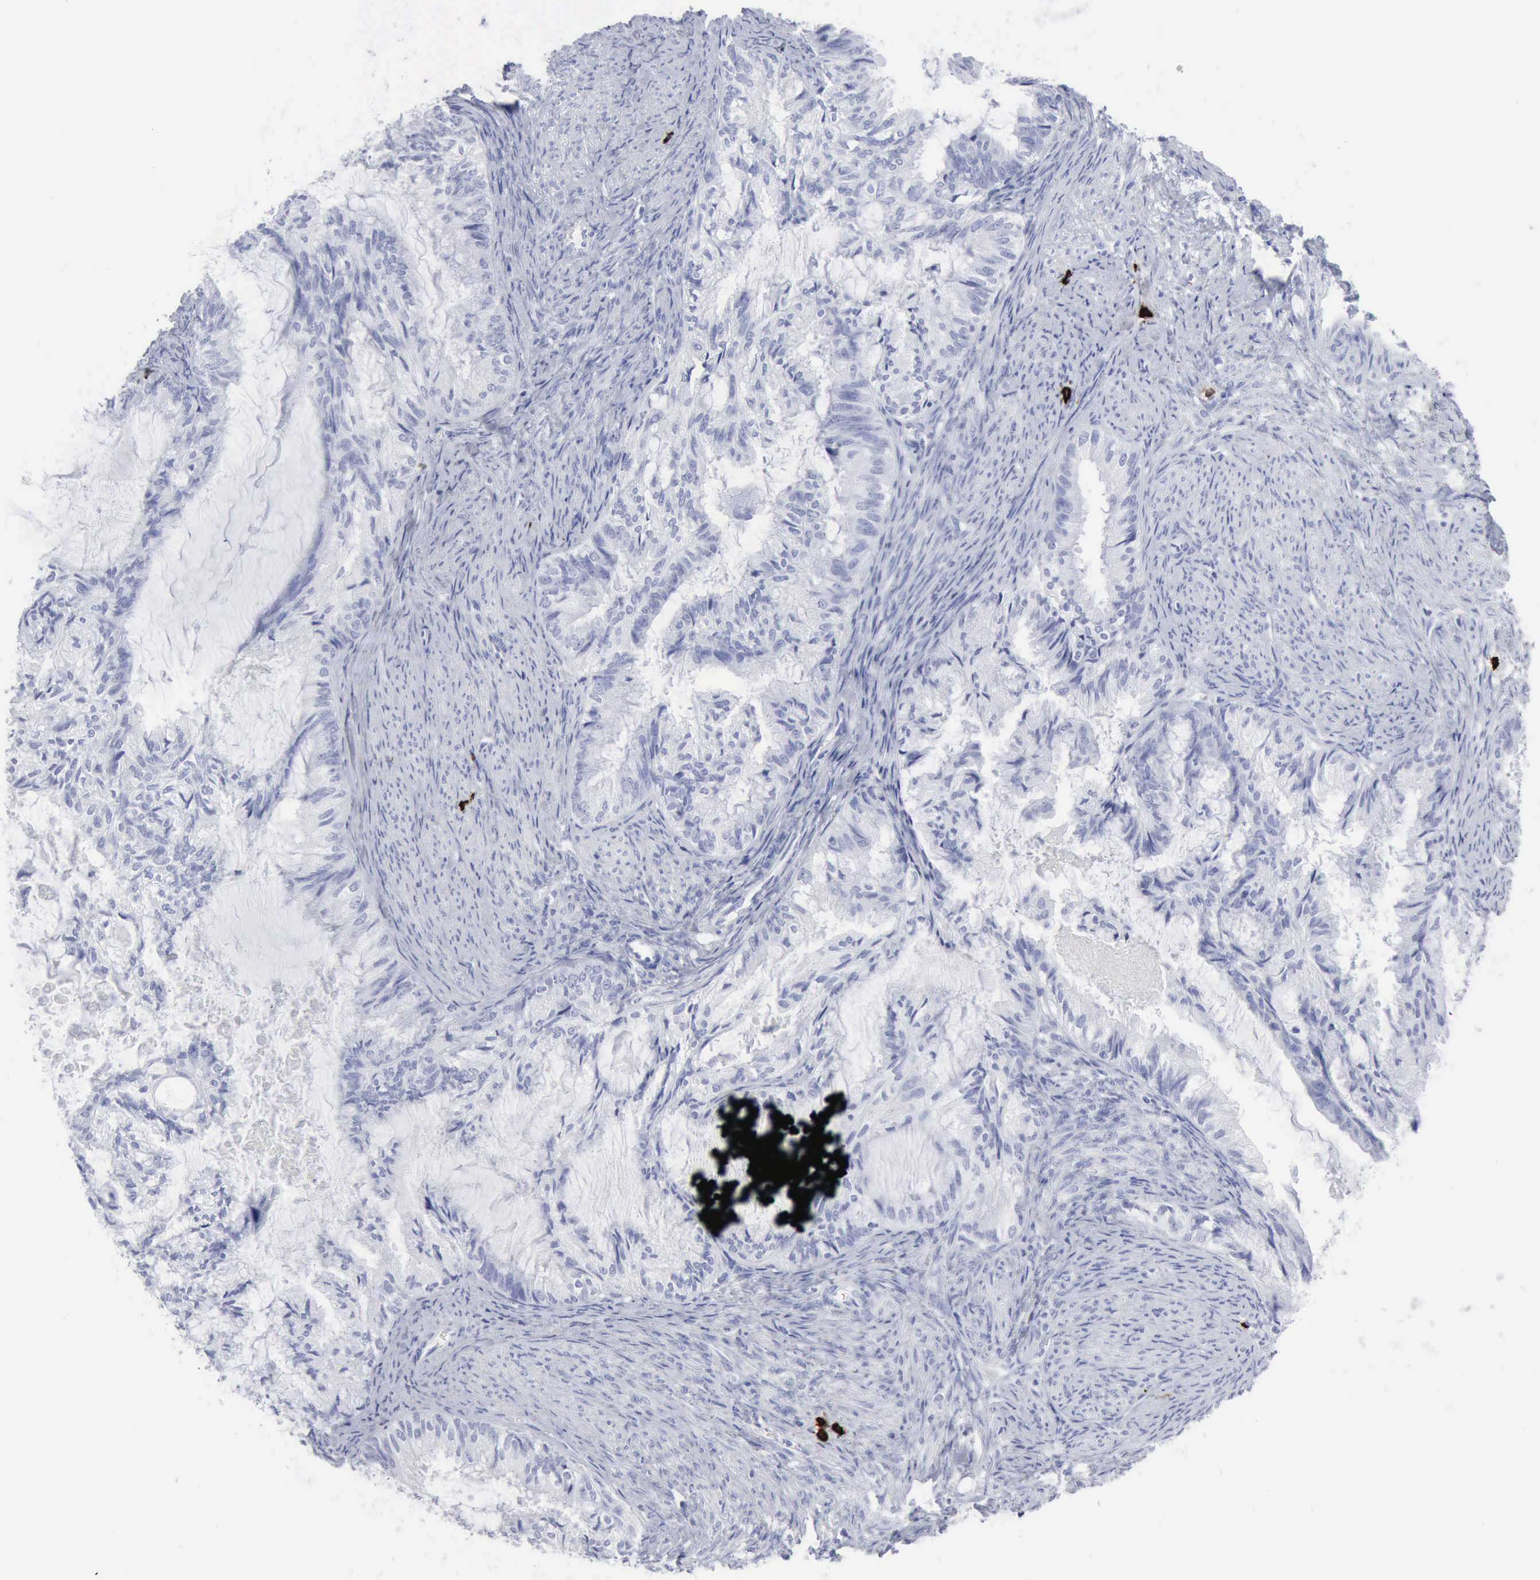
{"staining": {"intensity": "negative", "quantity": "none", "location": "none"}, "tissue": "endometrial cancer", "cell_type": "Tumor cells", "image_type": "cancer", "snomed": [{"axis": "morphology", "description": "Adenocarcinoma, NOS"}, {"axis": "topography", "description": "Endometrium"}], "caption": "Endometrial adenocarcinoma stained for a protein using IHC demonstrates no positivity tumor cells.", "gene": "CMA1", "patient": {"sex": "female", "age": 86}}